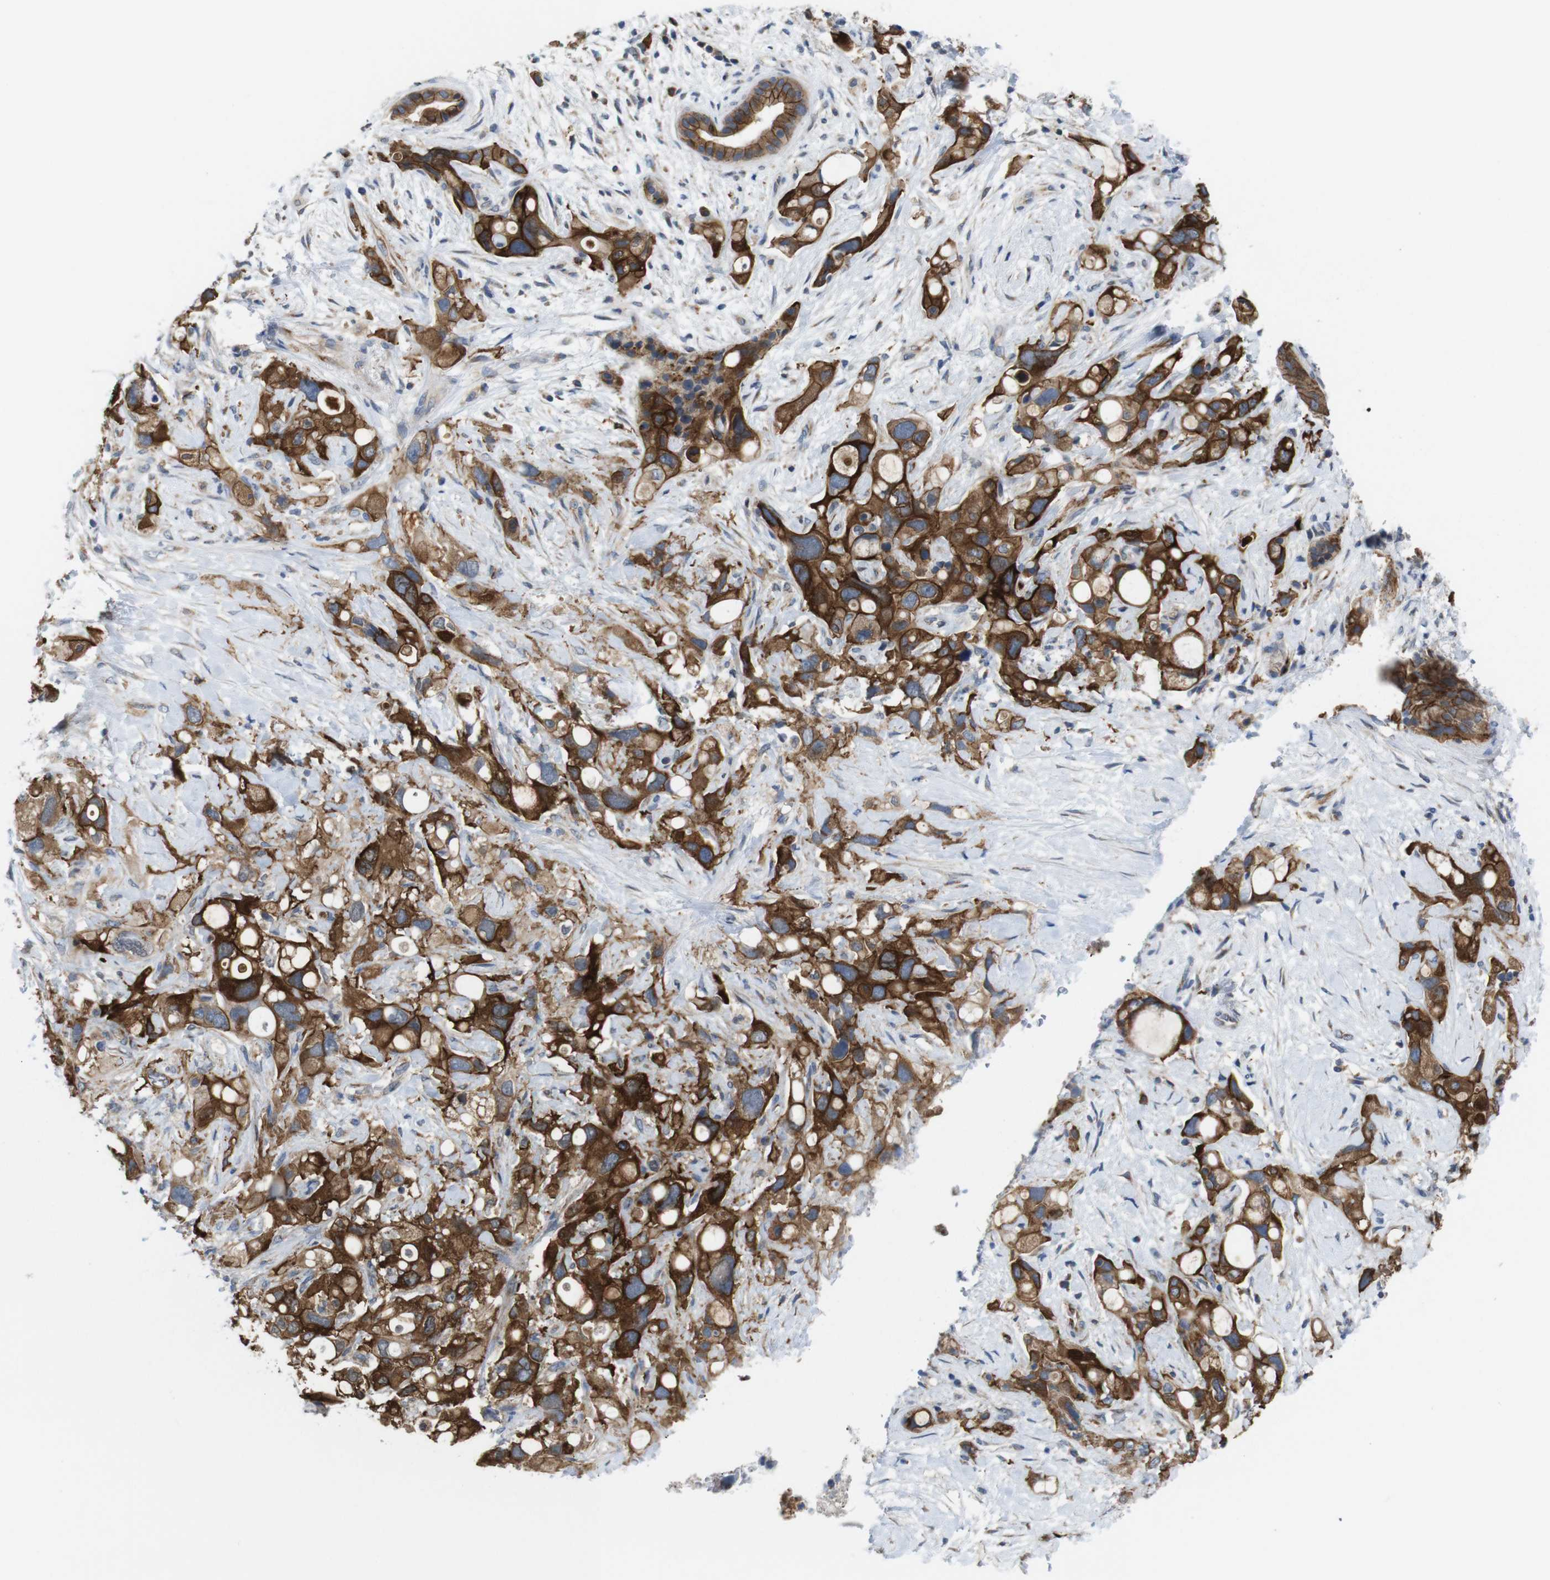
{"staining": {"intensity": "strong", "quantity": ">75%", "location": "cytoplasmic/membranous"}, "tissue": "pancreatic cancer", "cell_type": "Tumor cells", "image_type": "cancer", "snomed": [{"axis": "morphology", "description": "Adenocarcinoma, NOS"}, {"axis": "topography", "description": "Pancreas"}], "caption": "Adenocarcinoma (pancreatic) stained with a brown dye reveals strong cytoplasmic/membranous positive positivity in approximately >75% of tumor cells.", "gene": "EFCAB14", "patient": {"sex": "female", "age": 56}}